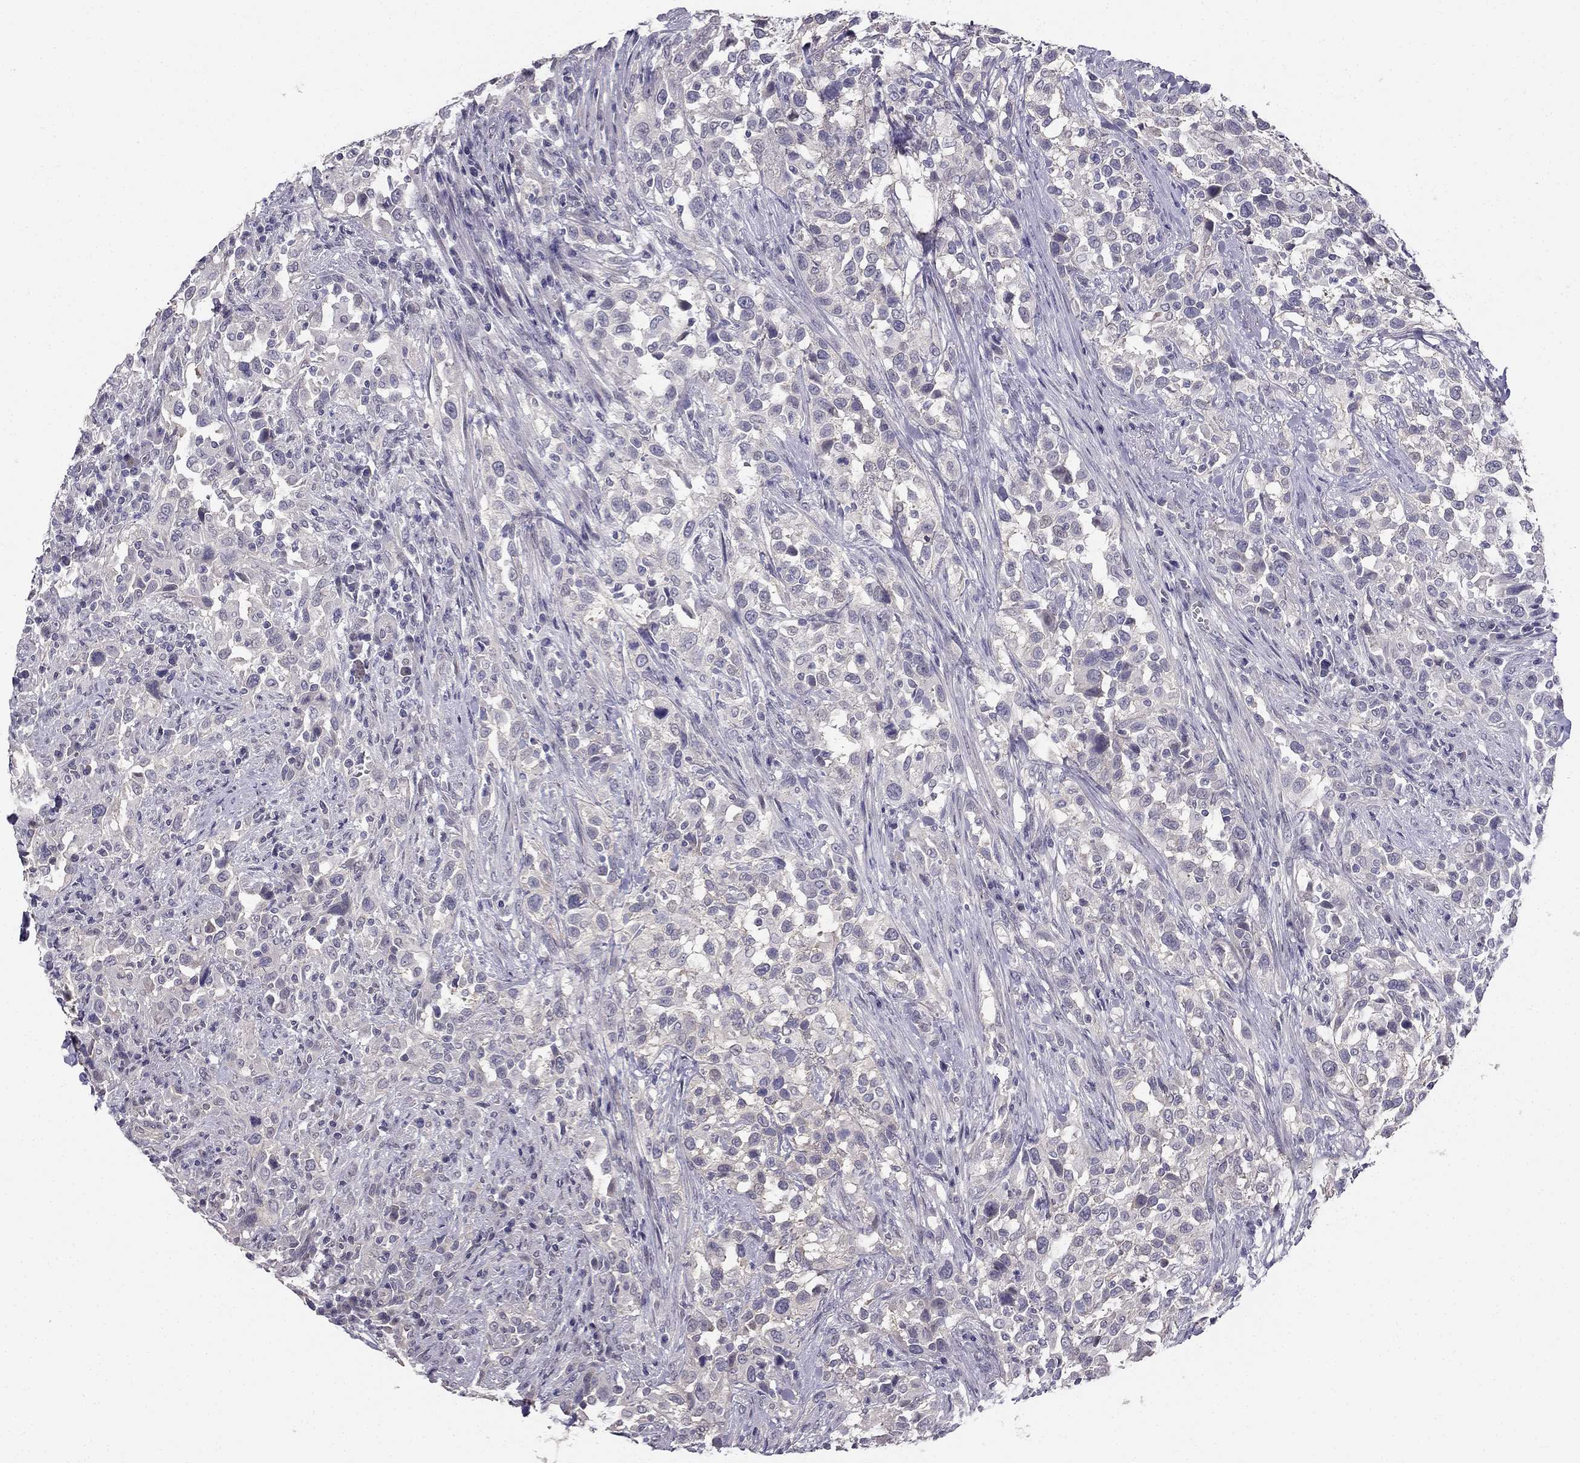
{"staining": {"intensity": "negative", "quantity": "none", "location": "none"}, "tissue": "urothelial cancer", "cell_type": "Tumor cells", "image_type": "cancer", "snomed": [{"axis": "morphology", "description": "Urothelial carcinoma, NOS"}, {"axis": "morphology", "description": "Urothelial carcinoma, High grade"}, {"axis": "topography", "description": "Urinary bladder"}], "caption": "Tumor cells show no significant expression in transitional cell carcinoma.", "gene": "HSFX1", "patient": {"sex": "female", "age": 64}}